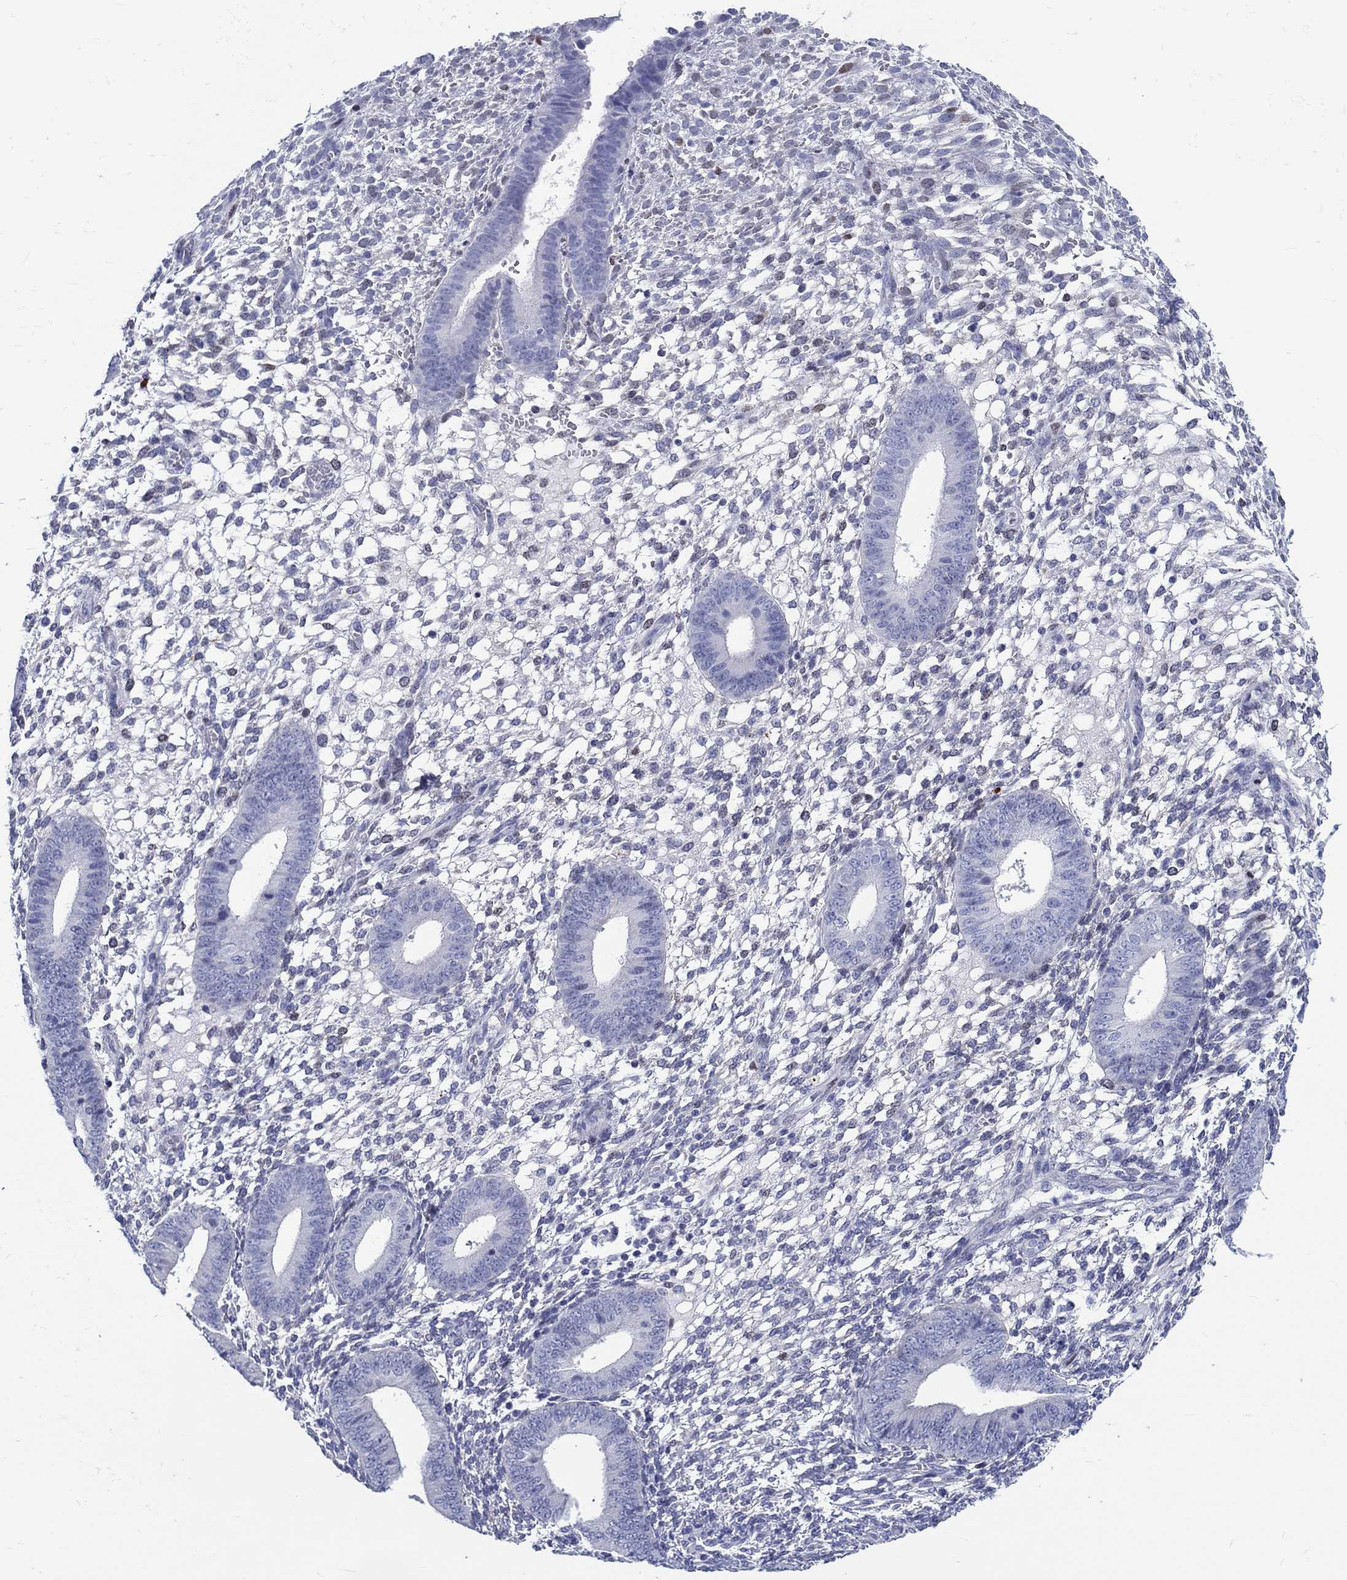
{"staining": {"intensity": "negative", "quantity": "none", "location": "none"}, "tissue": "endometrium", "cell_type": "Cells in endometrial stroma", "image_type": "normal", "snomed": [{"axis": "morphology", "description": "Normal tissue, NOS"}, {"axis": "topography", "description": "Endometrium"}], "caption": "The photomicrograph shows no significant staining in cells in endometrial stroma of endometrium. The staining was performed using DAB to visualize the protein expression in brown, while the nuclei were stained in blue with hematoxylin (Magnification: 20x).", "gene": "H1", "patient": {"sex": "female", "age": 39}}